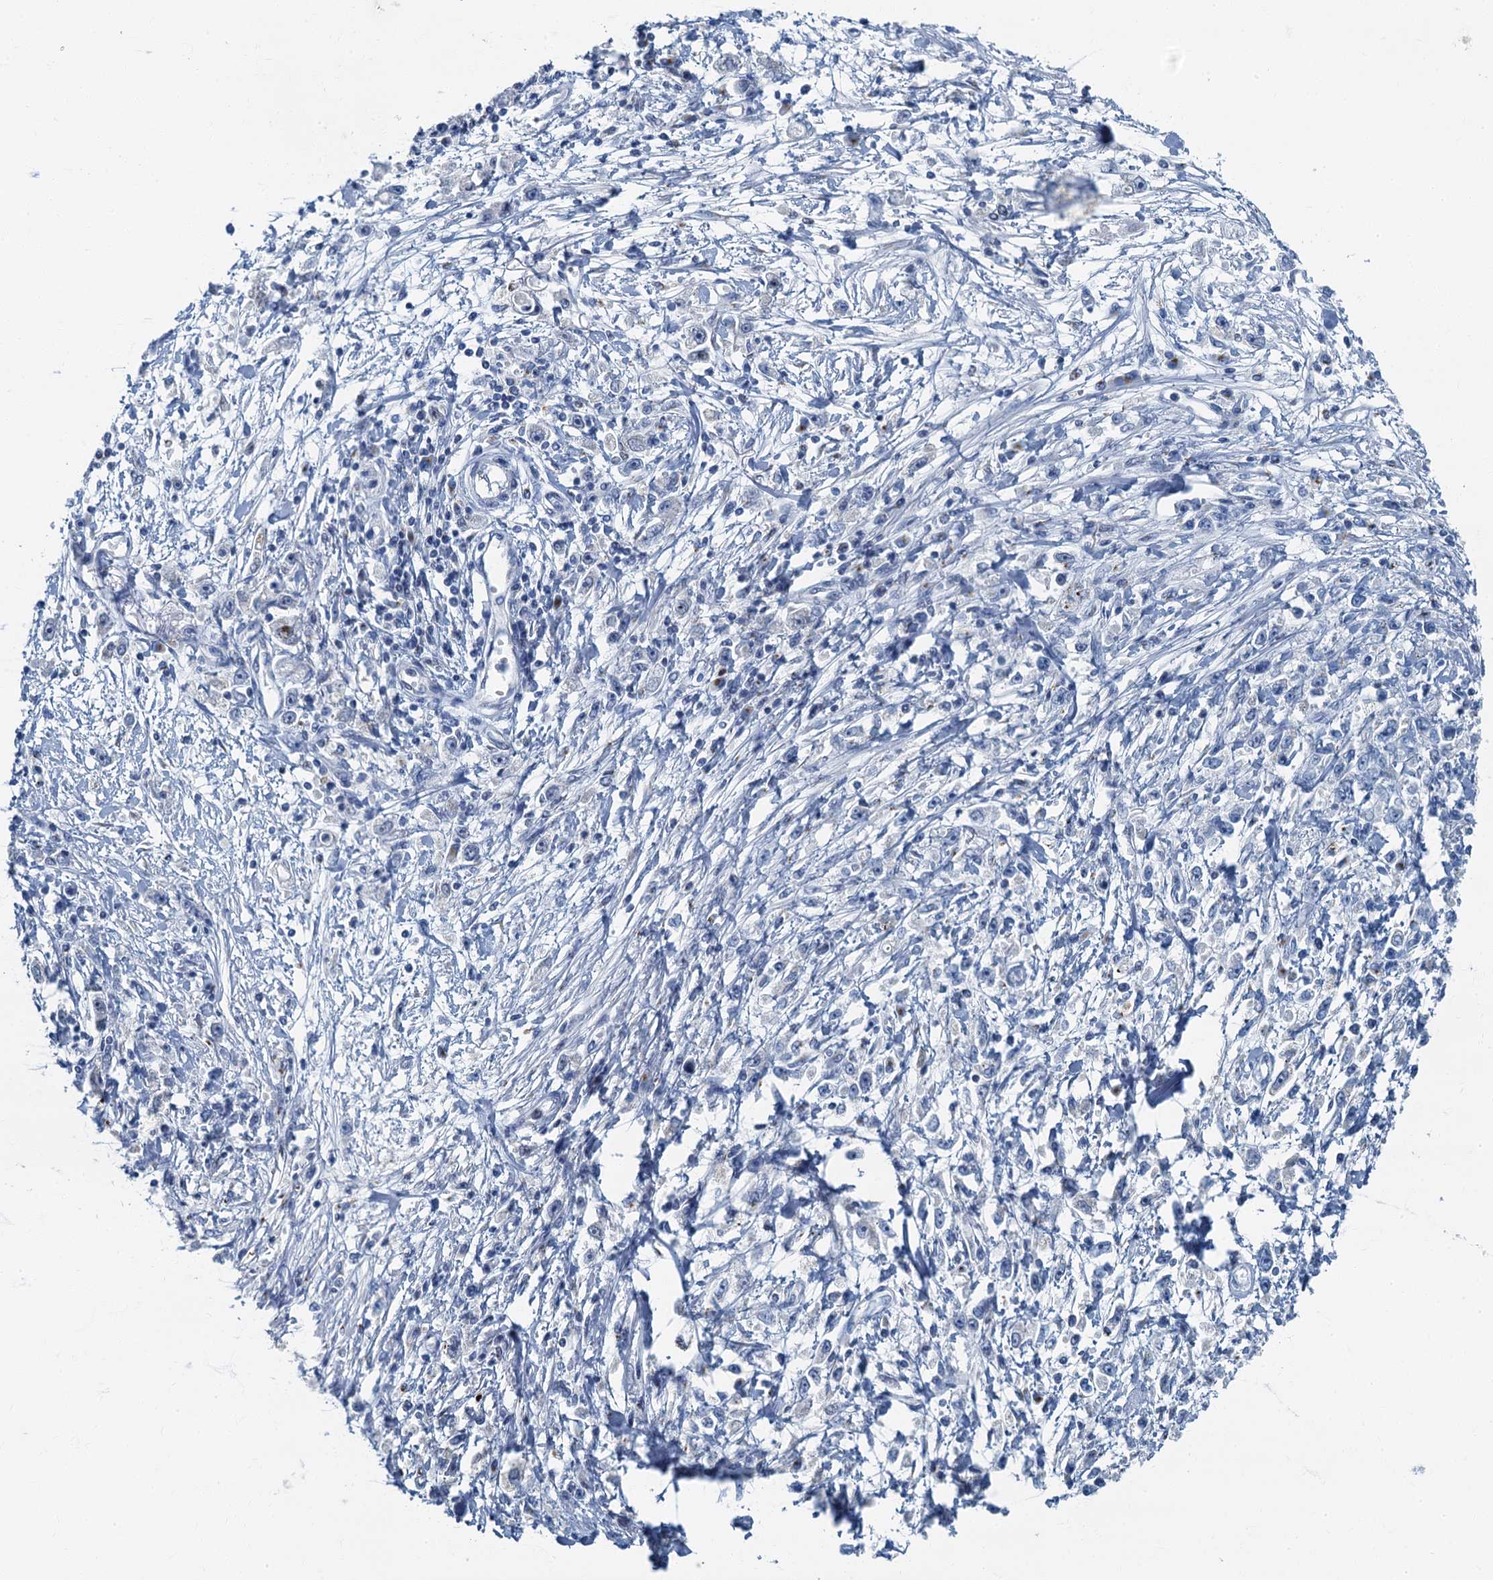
{"staining": {"intensity": "negative", "quantity": "none", "location": "none"}, "tissue": "stomach cancer", "cell_type": "Tumor cells", "image_type": "cancer", "snomed": [{"axis": "morphology", "description": "Adenocarcinoma, NOS"}, {"axis": "topography", "description": "Stomach"}], "caption": "Tumor cells are negative for protein expression in human stomach cancer.", "gene": "LYPD3", "patient": {"sex": "female", "age": 59}}